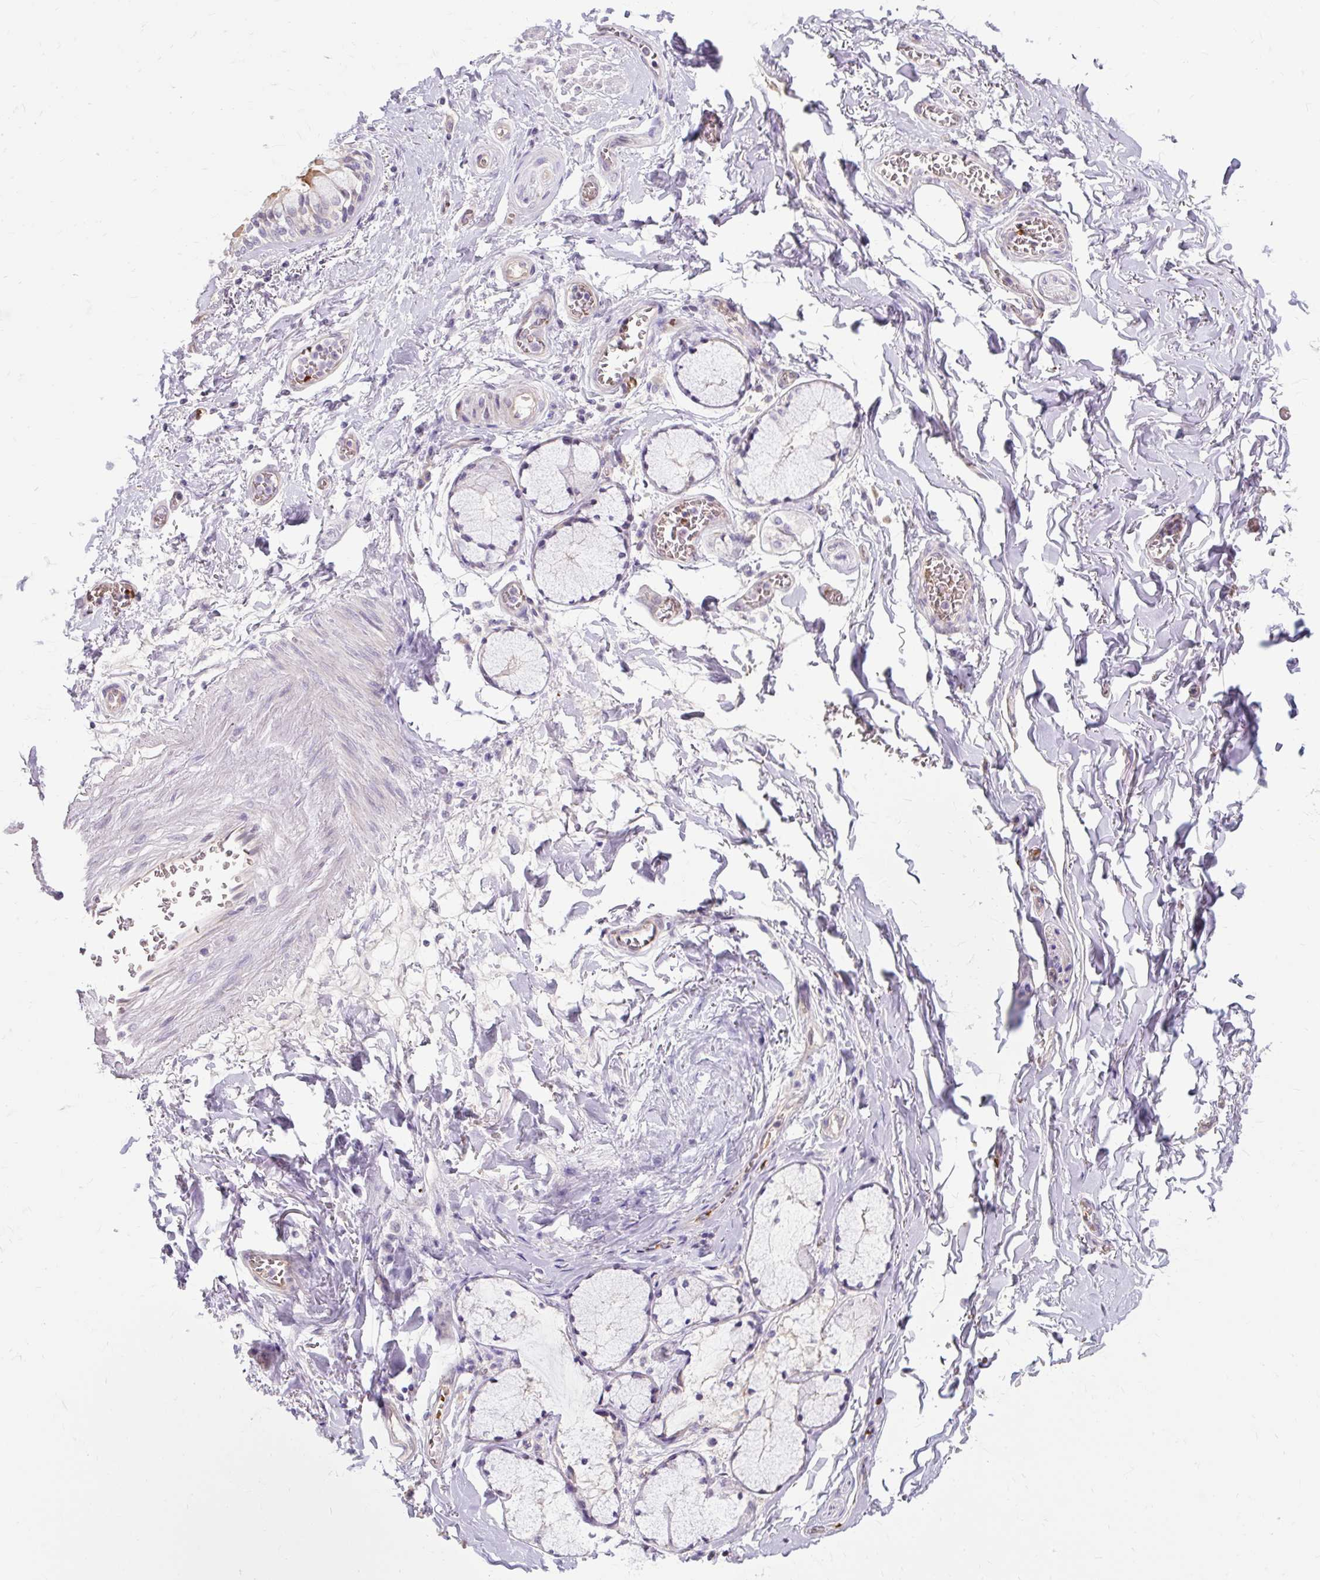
{"staining": {"intensity": "negative", "quantity": "none", "location": "none"}, "tissue": "soft tissue", "cell_type": "Chondrocytes", "image_type": "normal", "snomed": [{"axis": "morphology", "description": "Normal tissue, NOS"}, {"axis": "morphology", "description": "Degeneration, NOS"}, {"axis": "topography", "description": "Cartilage tissue"}, {"axis": "topography", "description": "Lung"}], "caption": "IHC of normal human soft tissue demonstrates no staining in chondrocytes.", "gene": "USHBP1", "patient": {"sex": "female", "age": 61}}